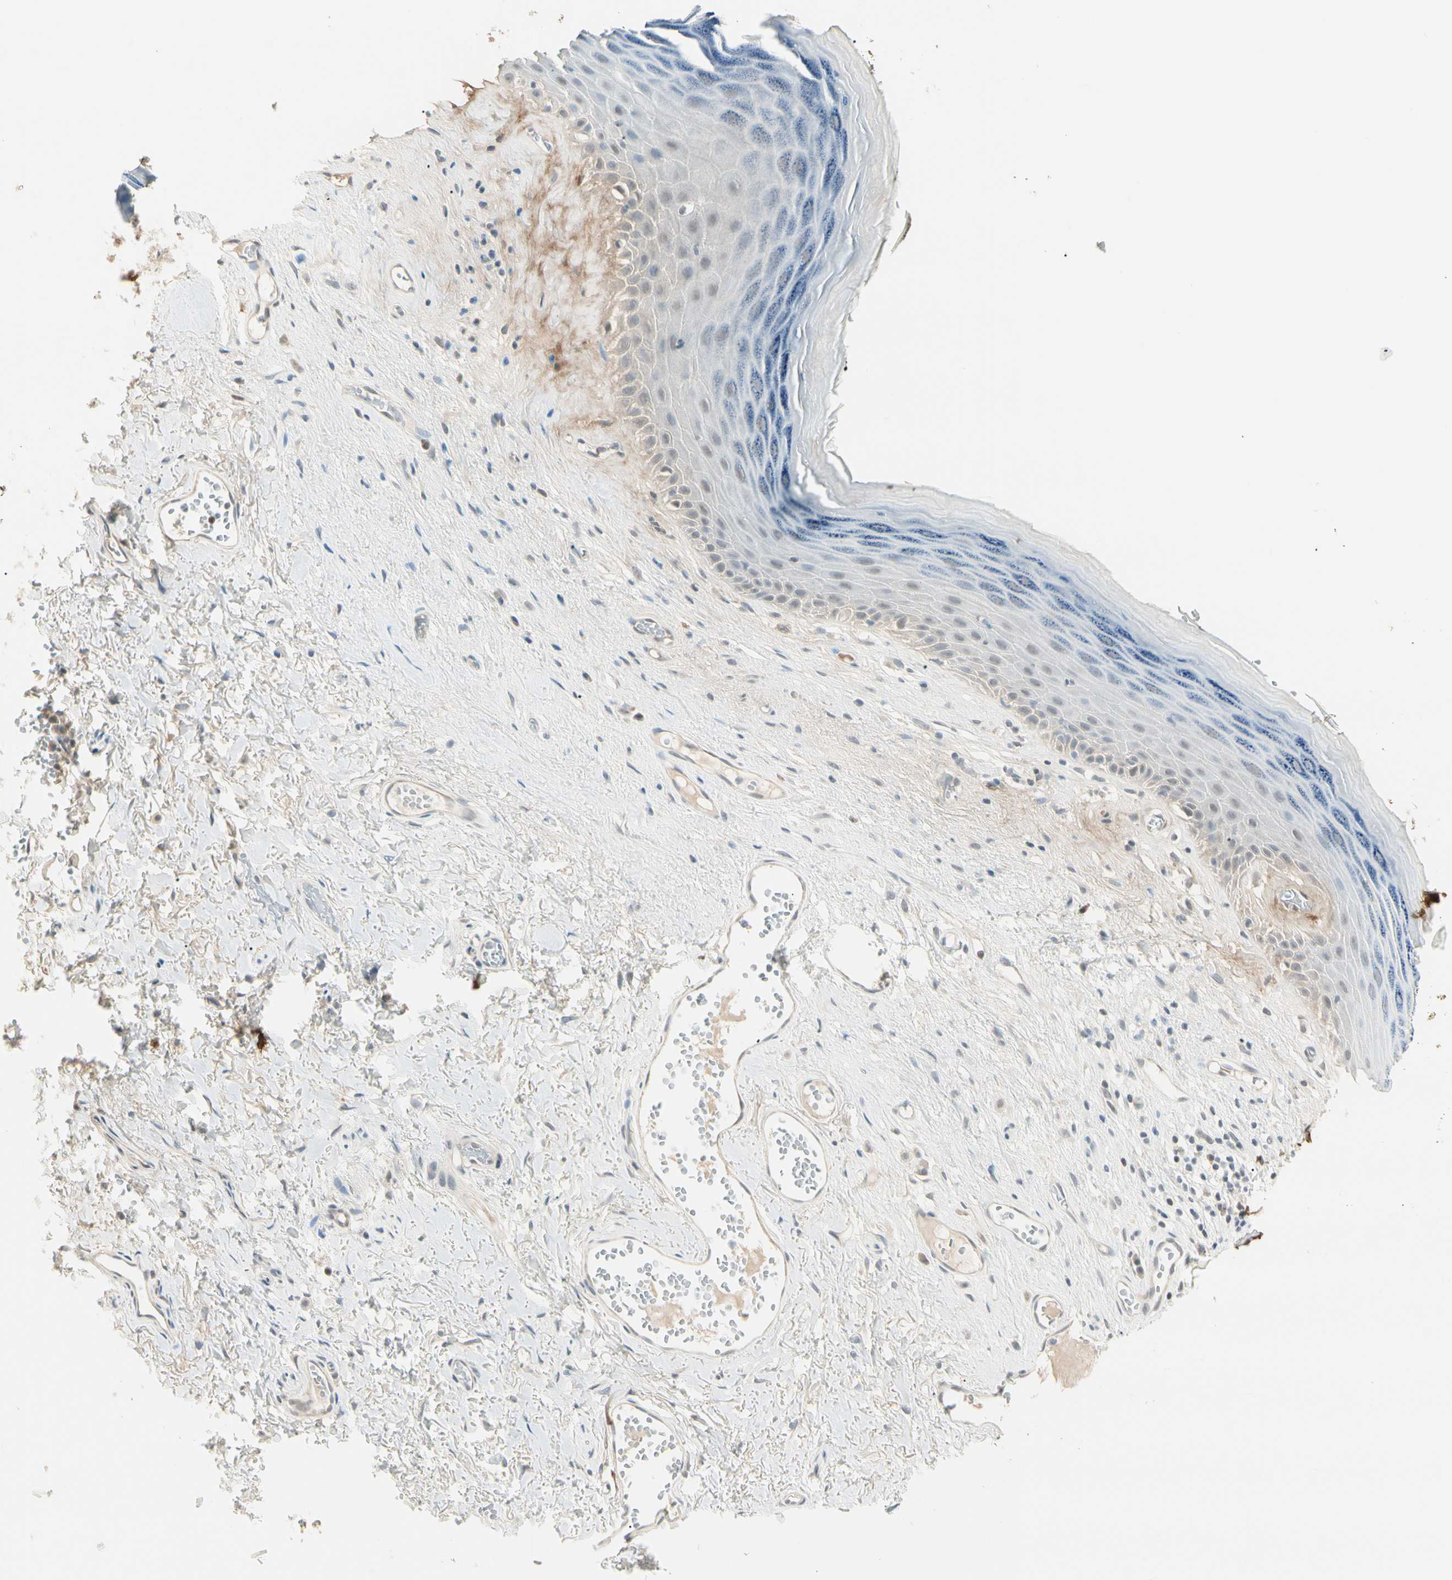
{"staining": {"intensity": "negative", "quantity": "none", "location": "none"}, "tissue": "skin", "cell_type": "Epidermal cells", "image_type": "normal", "snomed": [{"axis": "morphology", "description": "Normal tissue, NOS"}, {"axis": "morphology", "description": "Inflammation, NOS"}, {"axis": "topography", "description": "Vulva"}], "caption": "This photomicrograph is of normal skin stained with IHC to label a protein in brown with the nuclei are counter-stained blue. There is no staining in epidermal cells.", "gene": "ASPN", "patient": {"sex": "female", "age": 84}}